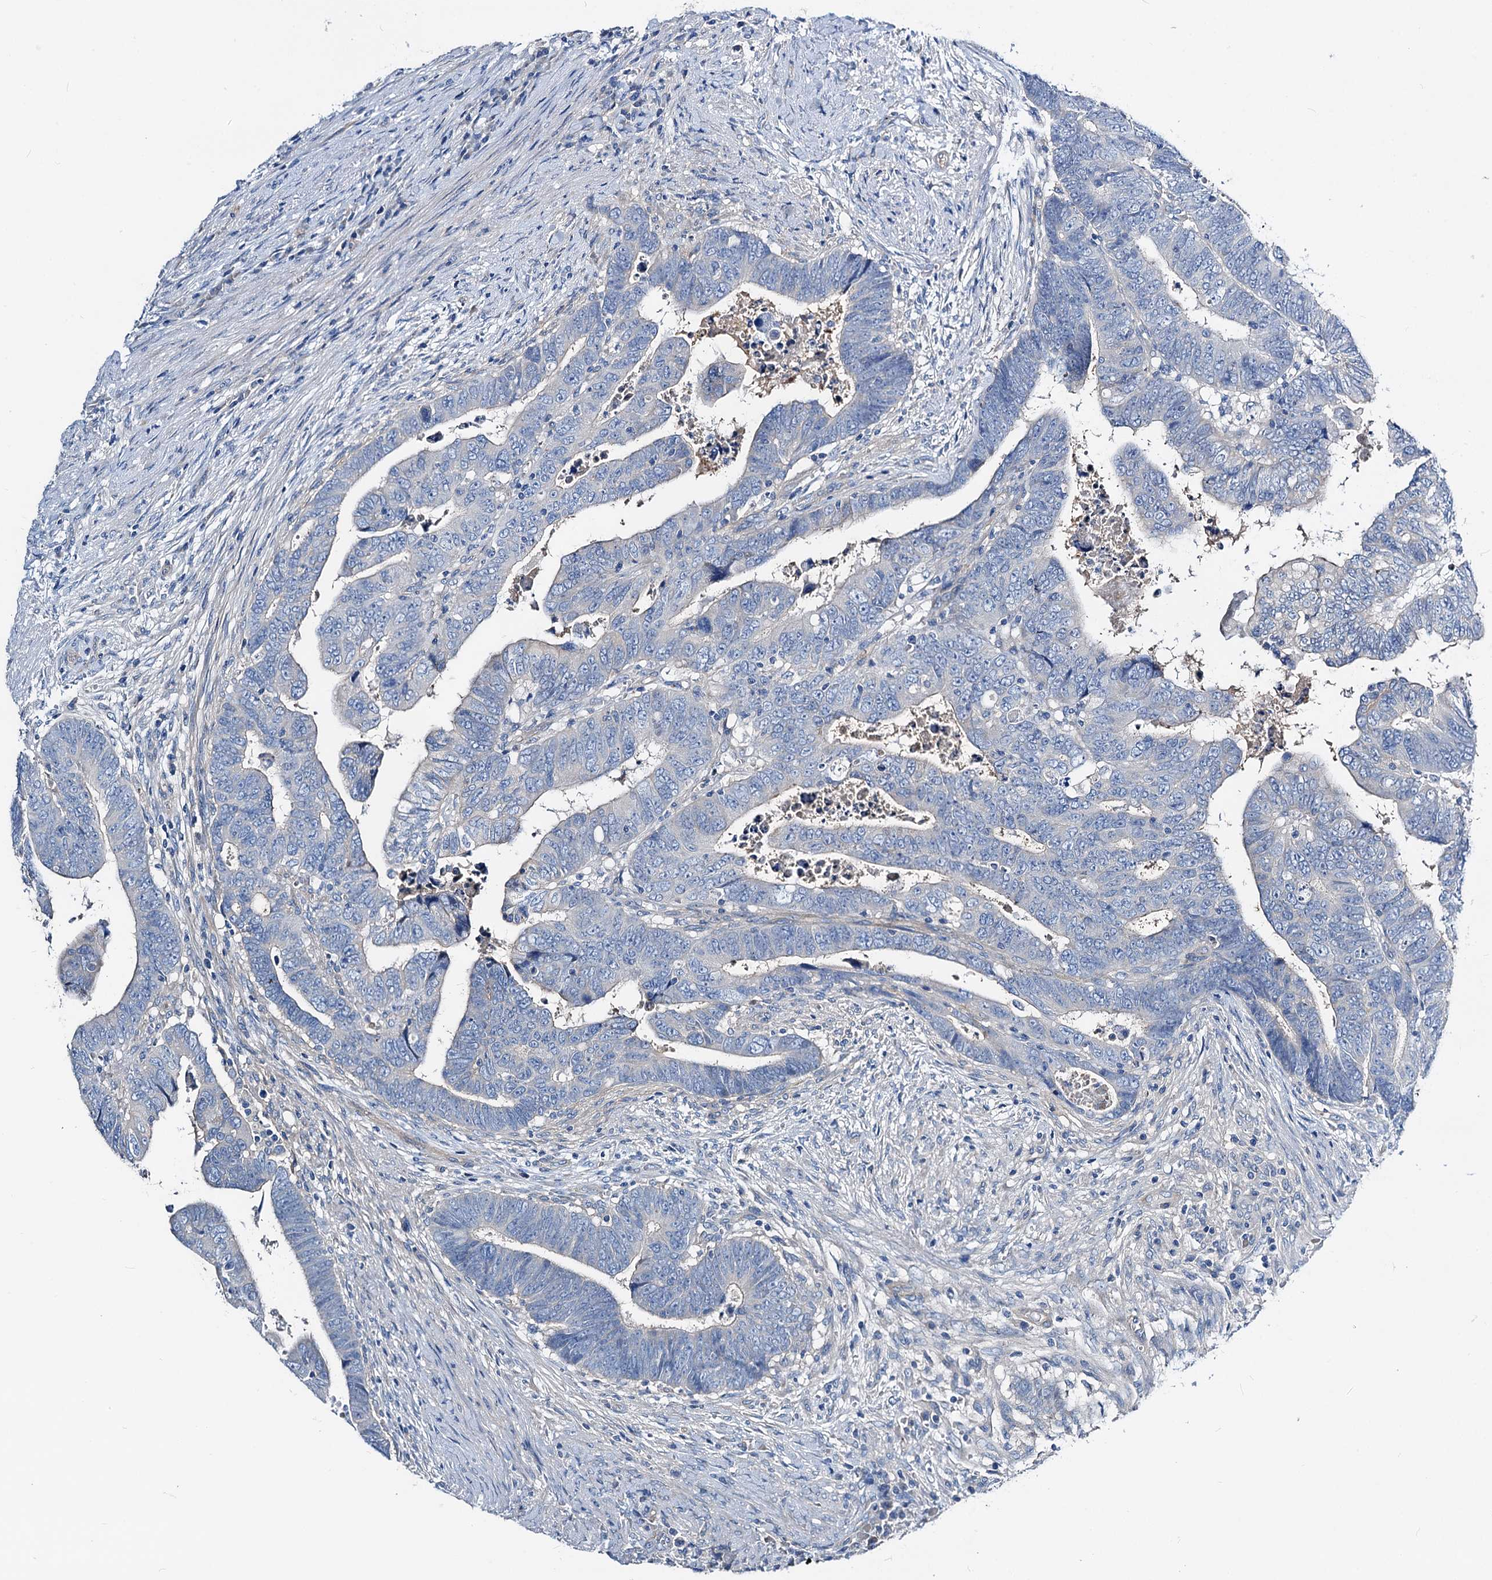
{"staining": {"intensity": "negative", "quantity": "none", "location": "none"}, "tissue": "colorectal cancer", "cell_type": "Tumor cells", "image_type": "cancer", "snomed": [{"axis": "morphology", "description": "Normal tissue, NOS"}, {"axis": "morphology", "description": "Adenocarcinoma, NOS"}, {"axis": "topography", "description": "Rectum"}], "caption": "High power microscopy micrograph of an immunohistochemistry (IHC) photomicrograph of colorectal cancer, revealing no significant staining in tumor cells.", "gene": "DYDC2", "patient": {"sex": "female", "age": 65}}